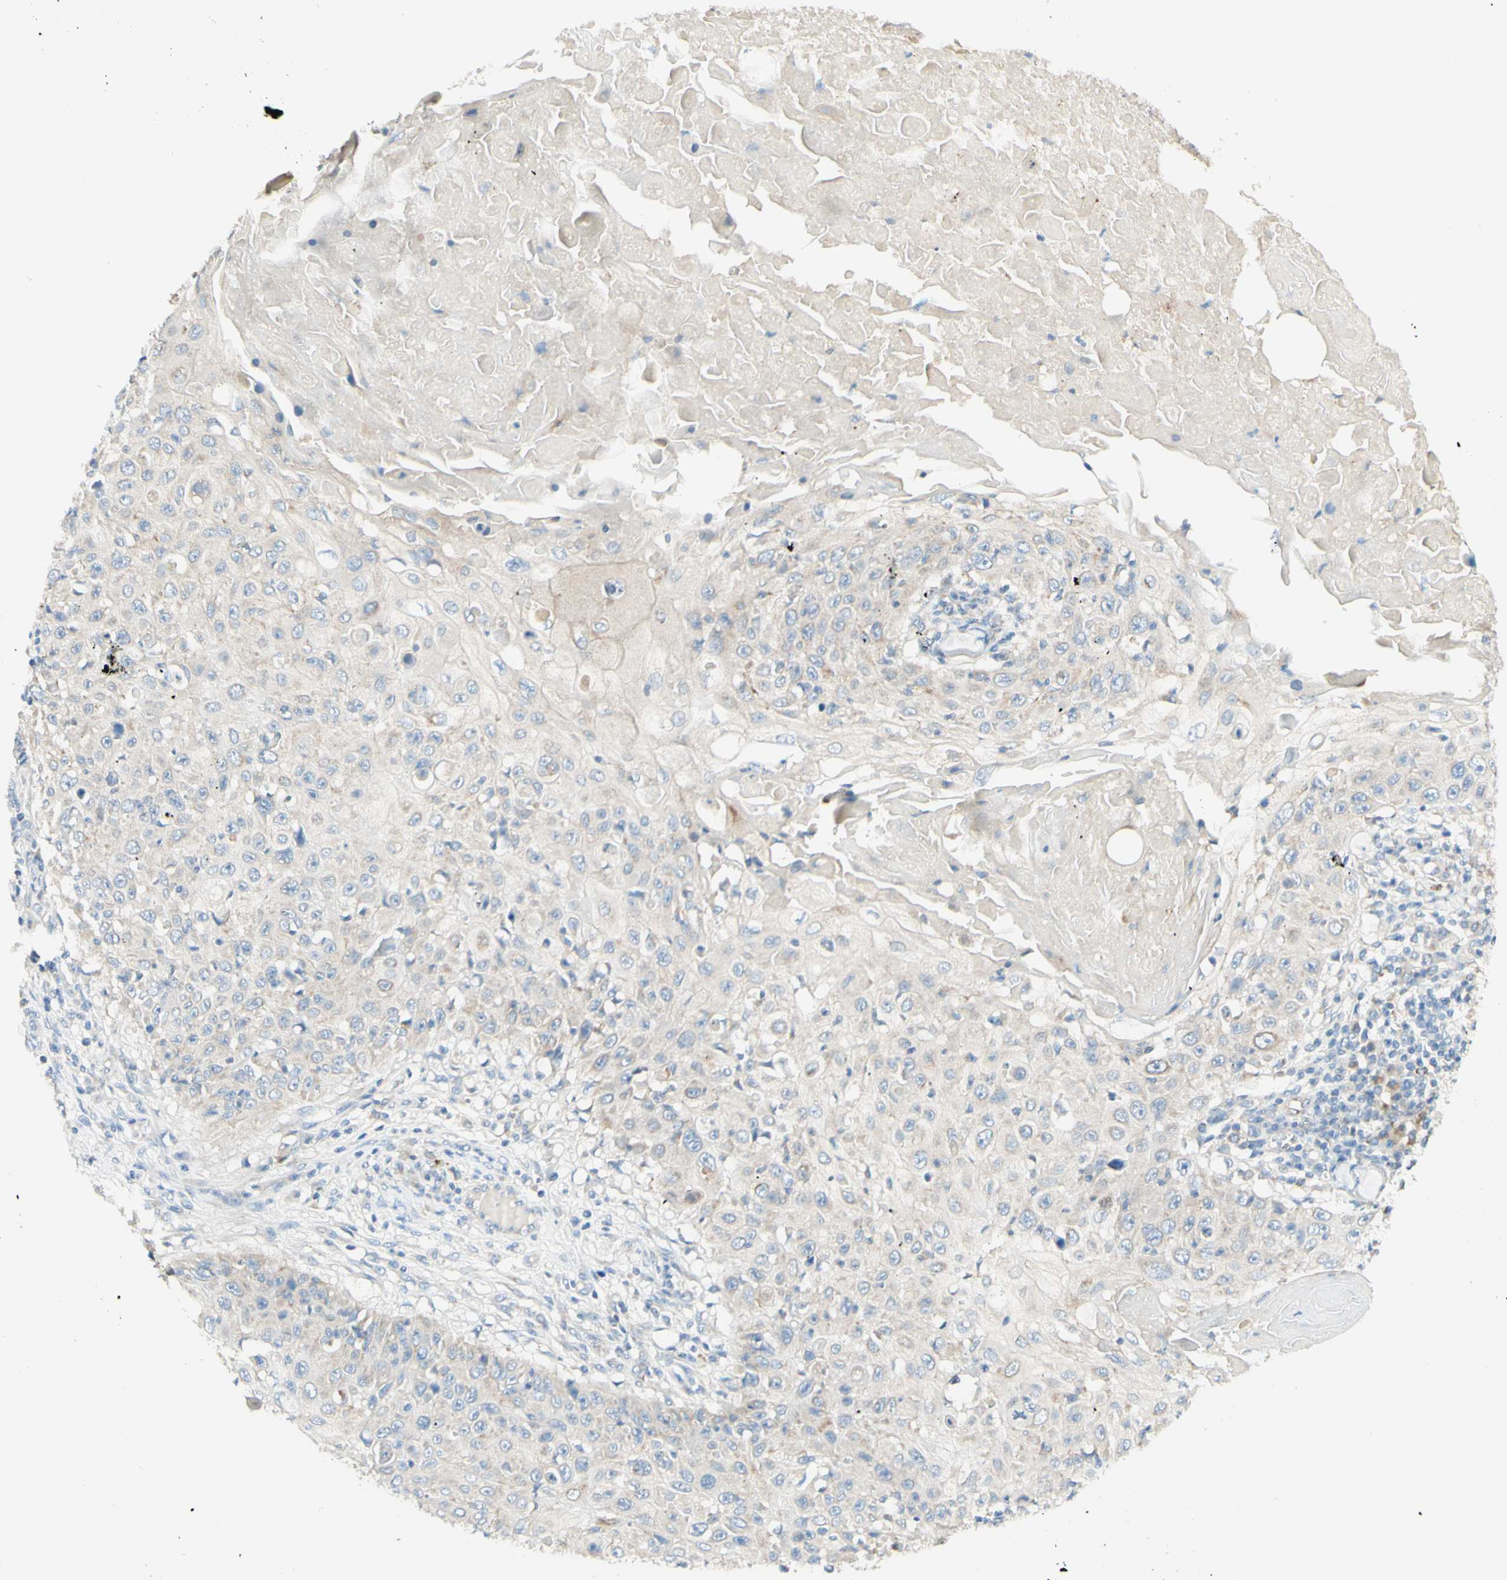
{"staining": {"intensity": "weak", "quantity": "25%-75%", "location": "cytoplasmic/membranous"}, "tissue": "skin cancer", "cell_type": "Tumor cells", "image_type": "cancer", "snomed": [{"axis": "morphology", "description": "Squamous cell carcinoma, NOS"}, {"axis": "topography", "description": "Skin"}], "caption": "Tumor cells demonstrate low levels of weak cytoplasmic/membranous positivity in approximately 25%-75% of cells in squamous cell carcinoma (skin).", "gene": "ARMC10", "patient": {"sex": "male", "age": 86}}